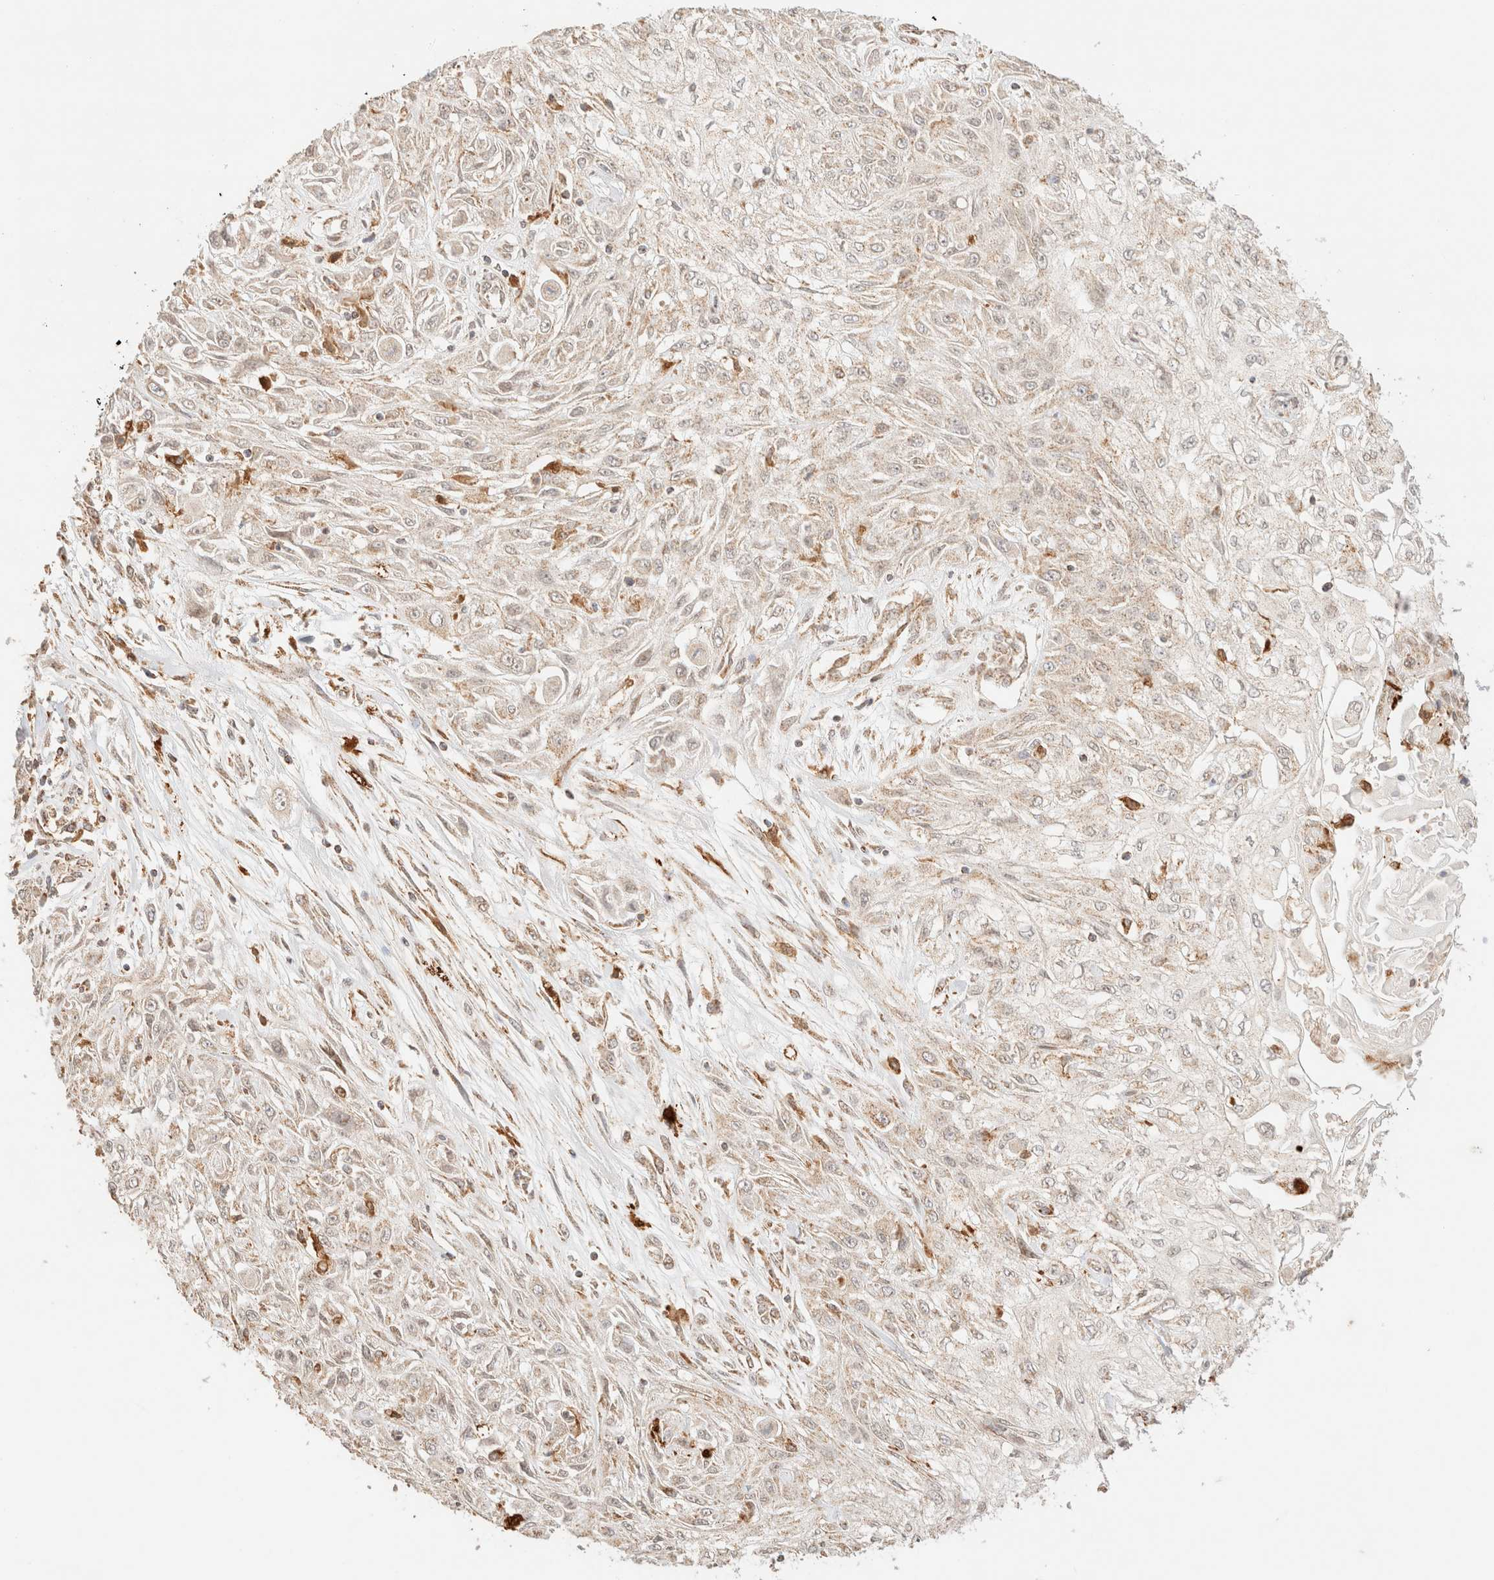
{"staining": {"intensity": "weak", "quantity": "<25%", "location": "cytoplasmic/membranous"}, "tissue": "skin cancer", "cell_type": "Tumor cells", "image_type": "cancer", "snomed": [{"axis": "morphology", "description": "Squamous cell carcinoma, NOS"}, {"axis": "morphology", "description": "Squamous cell carcinoma, metastatic, NOS"}, {"axis": "topography", "description": "Skin"}, {"axis": "topography", "description": "Lymph node"}], "caption": "Tumor cells show no significant expression in skin cancer.", "gene": "TACO1", "patient": {"sex": "male", "age": 75}}